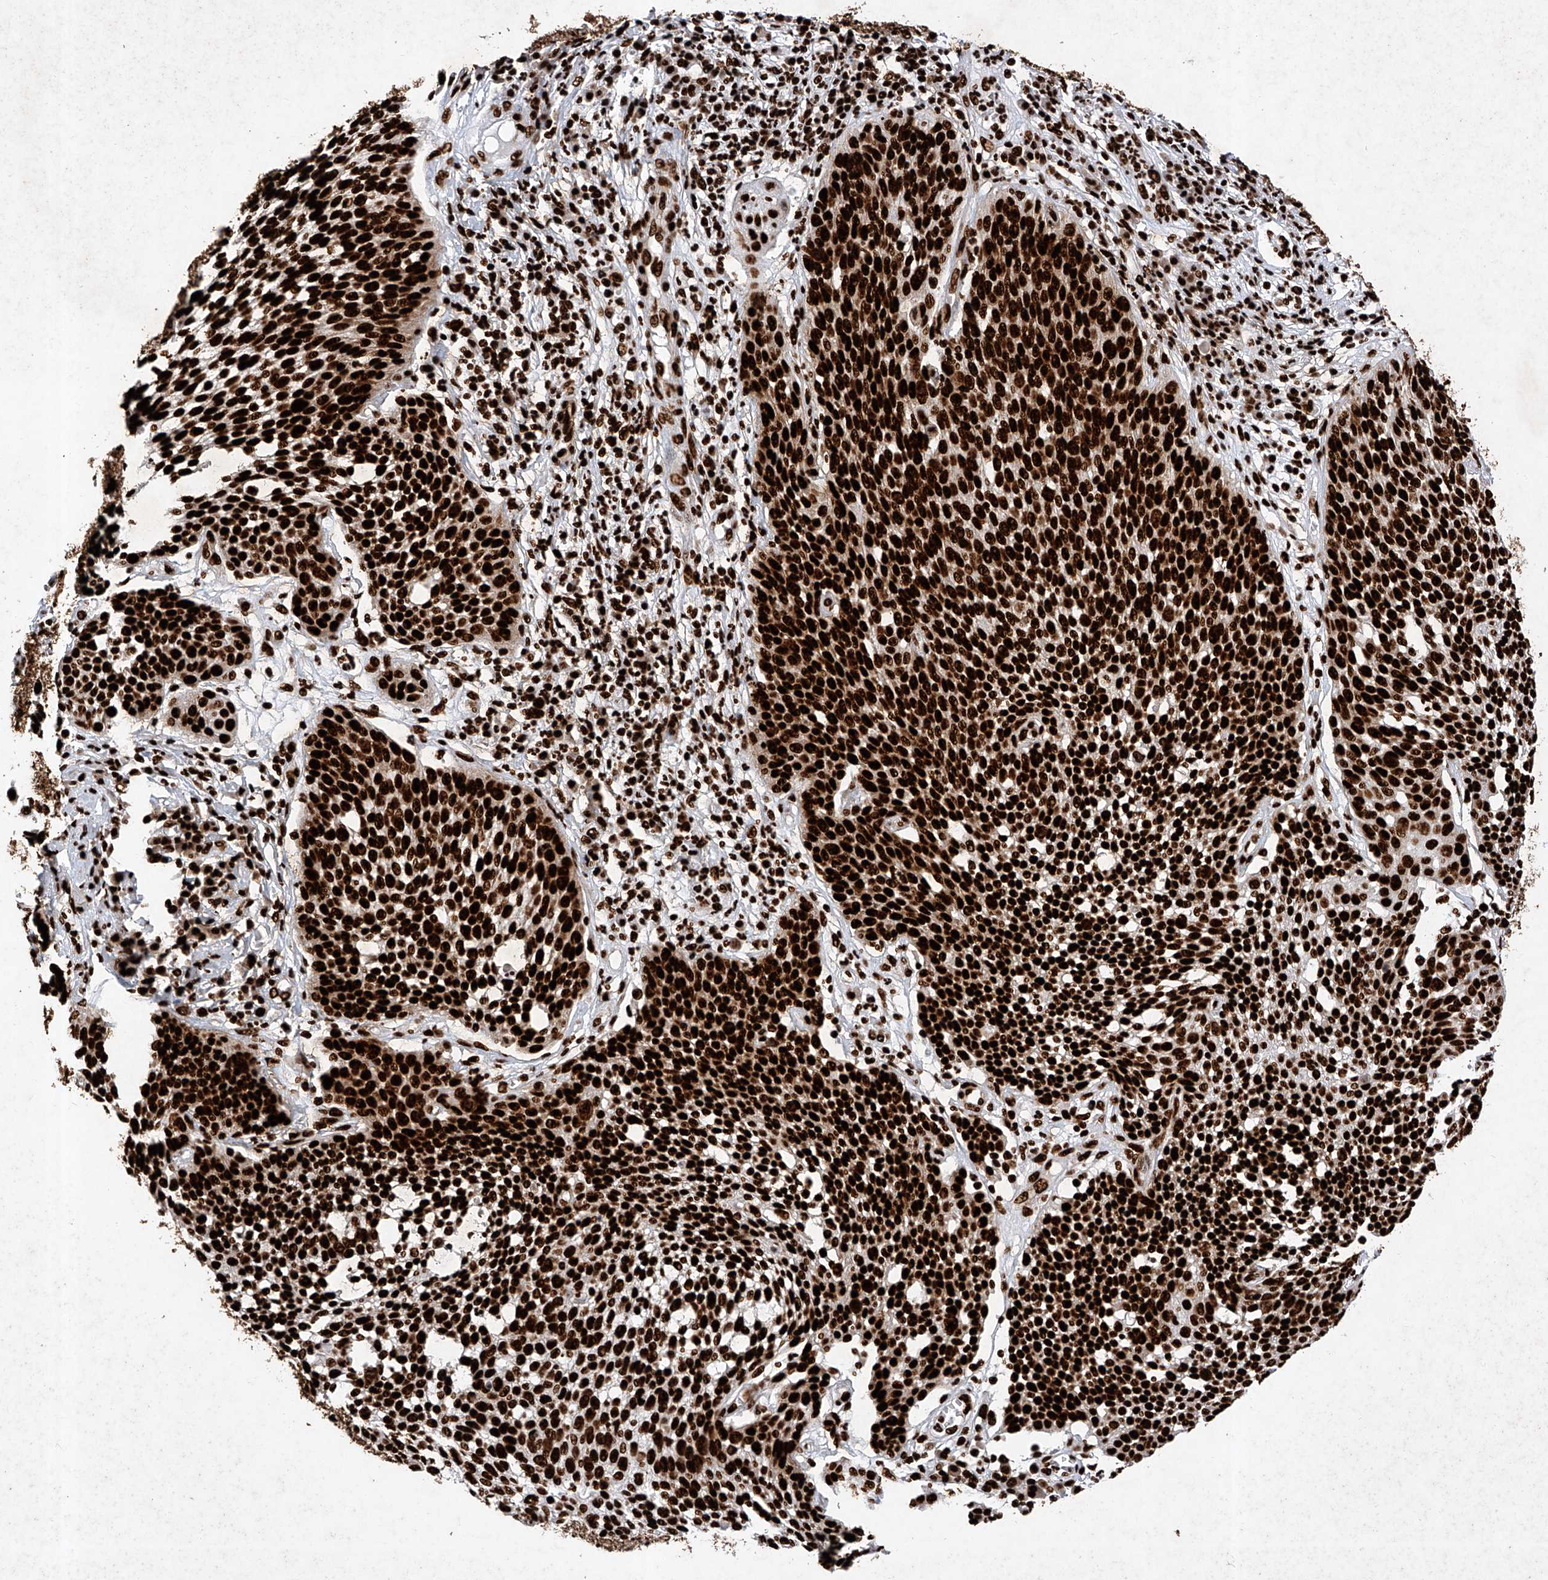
{"staining": {"intensity": "strong", "quantity": ">75%", "location": "nuclear"}, "tissue": "cervical cancer", "cell_type": "Tumor cells", "image_type": "cancer", "snomed": [{"axis": "morphology", "description": "Squamous cell carcinoma, NOS"}, {"axis": "topography", "description": "Cervix"}], "caption": "Cervical cancer (squamous cell carcinoma) tissue shows strong nuclear positivity in about >75% of tumor cells, visualized by immunohistochemistry.", "gene": "SRSF6", "patient": {"sex": "female", "age": 34}}